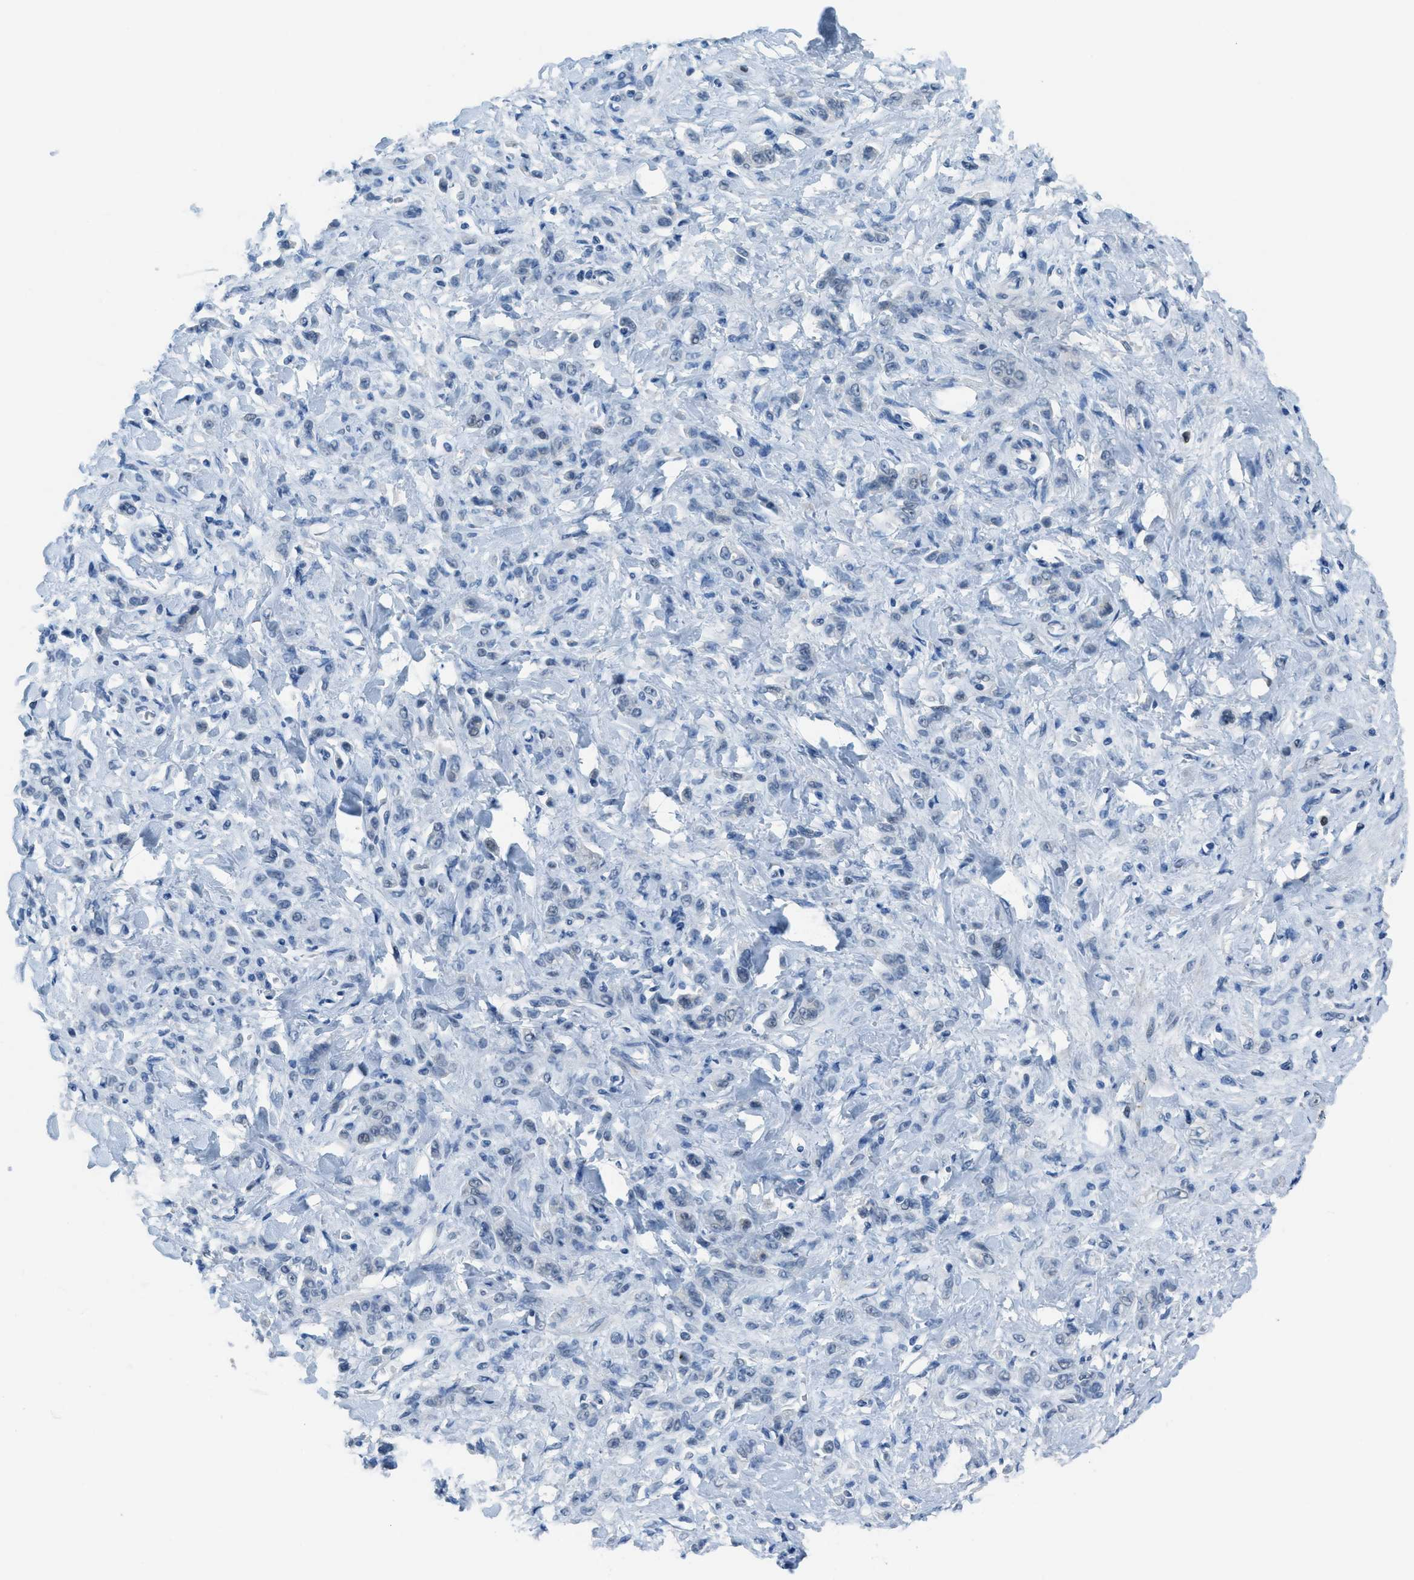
{"staining": {"intensity": "negative", "quantity": "none", "location": "none"}, "tissue": "stomach cancer", "cell_type": "Tumor cells", "image_type": "cancer", "snomed": [{"axis": "morphology", "description": "Normal tissue, NOS"}, {"axis": "morphology", "description": "Adenocarcinoma, NOS"}, {"axis": "topography", "description": "Stomach"}], "caption": "An immunohistochemistry photomicrograph of stomach cancer is shown. There is no staining in tumor cells of stomach cancer.", "gene": "TTC13", "patient": {"sex": "male", "age": 82}}